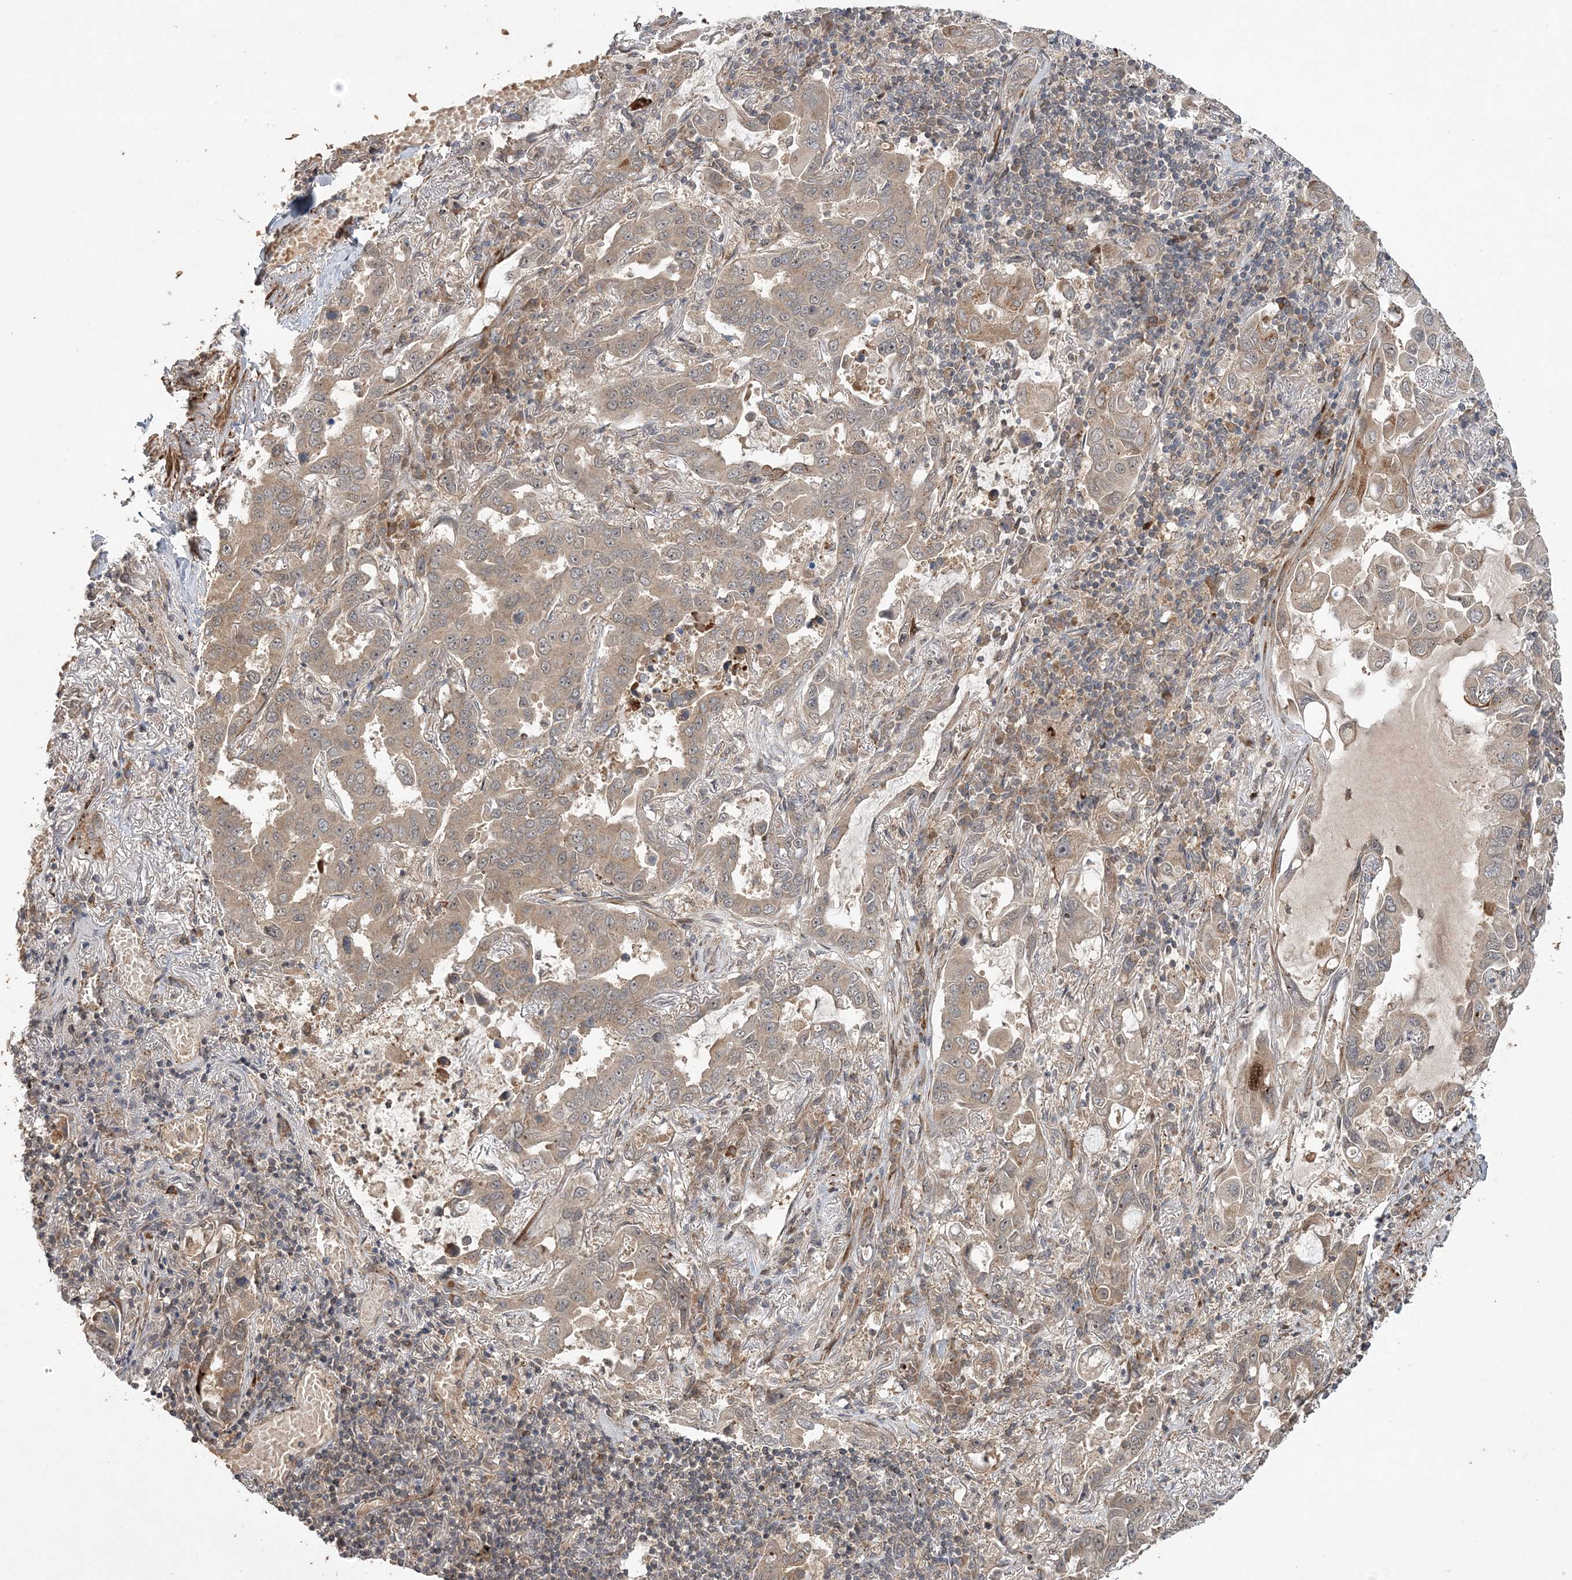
{"staining": {"intensity": "weak", "quantity": "25%-75%", "location": "cytoplasmic/membranous"}, "tissue": "lung cancer", "cell_type": "Tumor cells", "image_type": "cancer", "snomed": [{"axis": "morphology", "description": "Adenocarcinoma, NOS"}, {"axis": "topography", "description": "Lung"}], "caption": "A brown stain highlights weak cytoplasmic/membranous positivity of a protein in lung cancer (adenocarcinoma) tumor cells.", "gene": "UBTD2", "patient": {"sex": "male", "age": 64}}